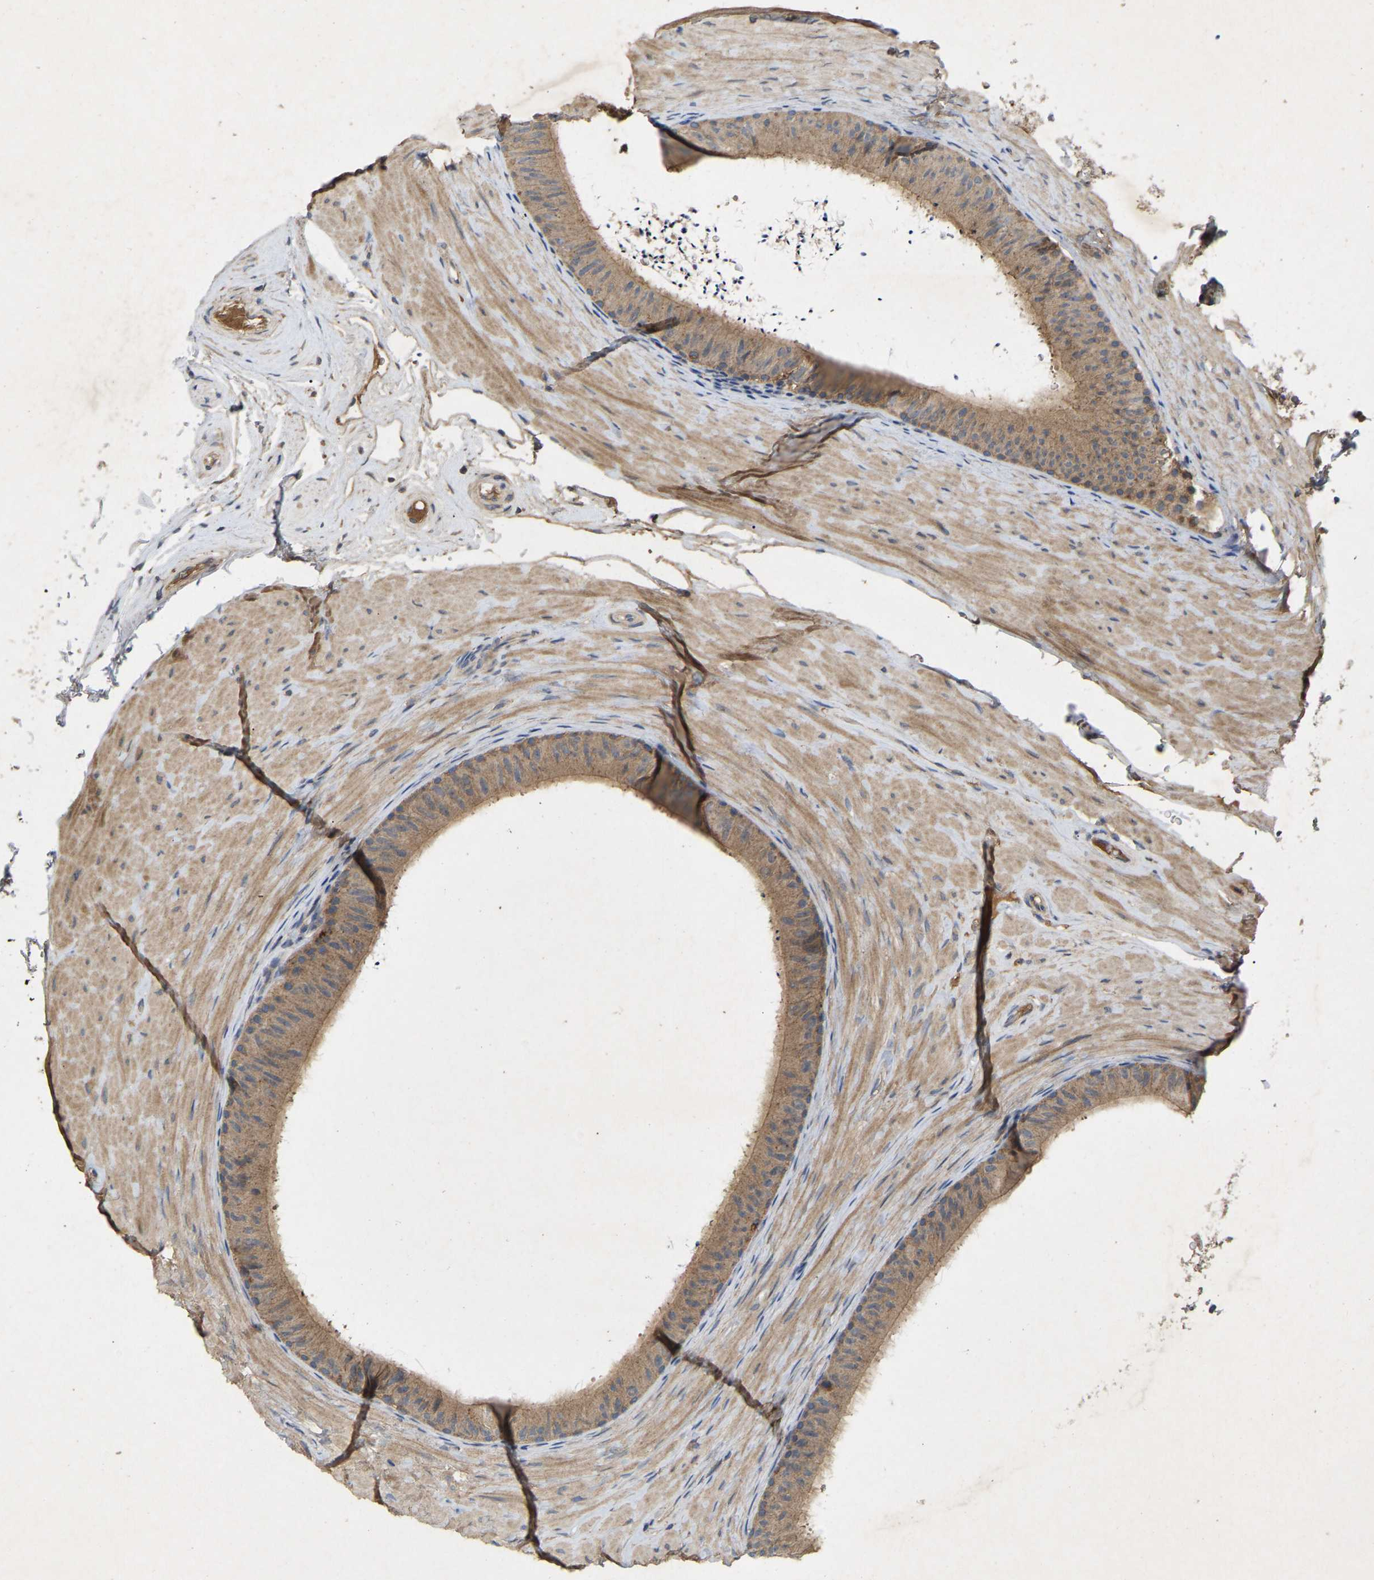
{"staining": {"intensity": "moderate", "quantity": ">75%", "location": "cytoplasmic/membranous"}, "tissue": "epididymis", "cell_type": "Glandular cells", "image_type": "normal", "snomed": [{"axis": "morphology", "description": "Normal tissue, NOS"}, {"axis": "topography", "description": "Epididymis"}], "caption": "Human epididymis stained with a brown dye exhibits moderate cytoplasmic/membranous positive expression in about >75% of glandular cells.", "gene": "LPAR2", "patient": {"sex": "male", "age": 34}}